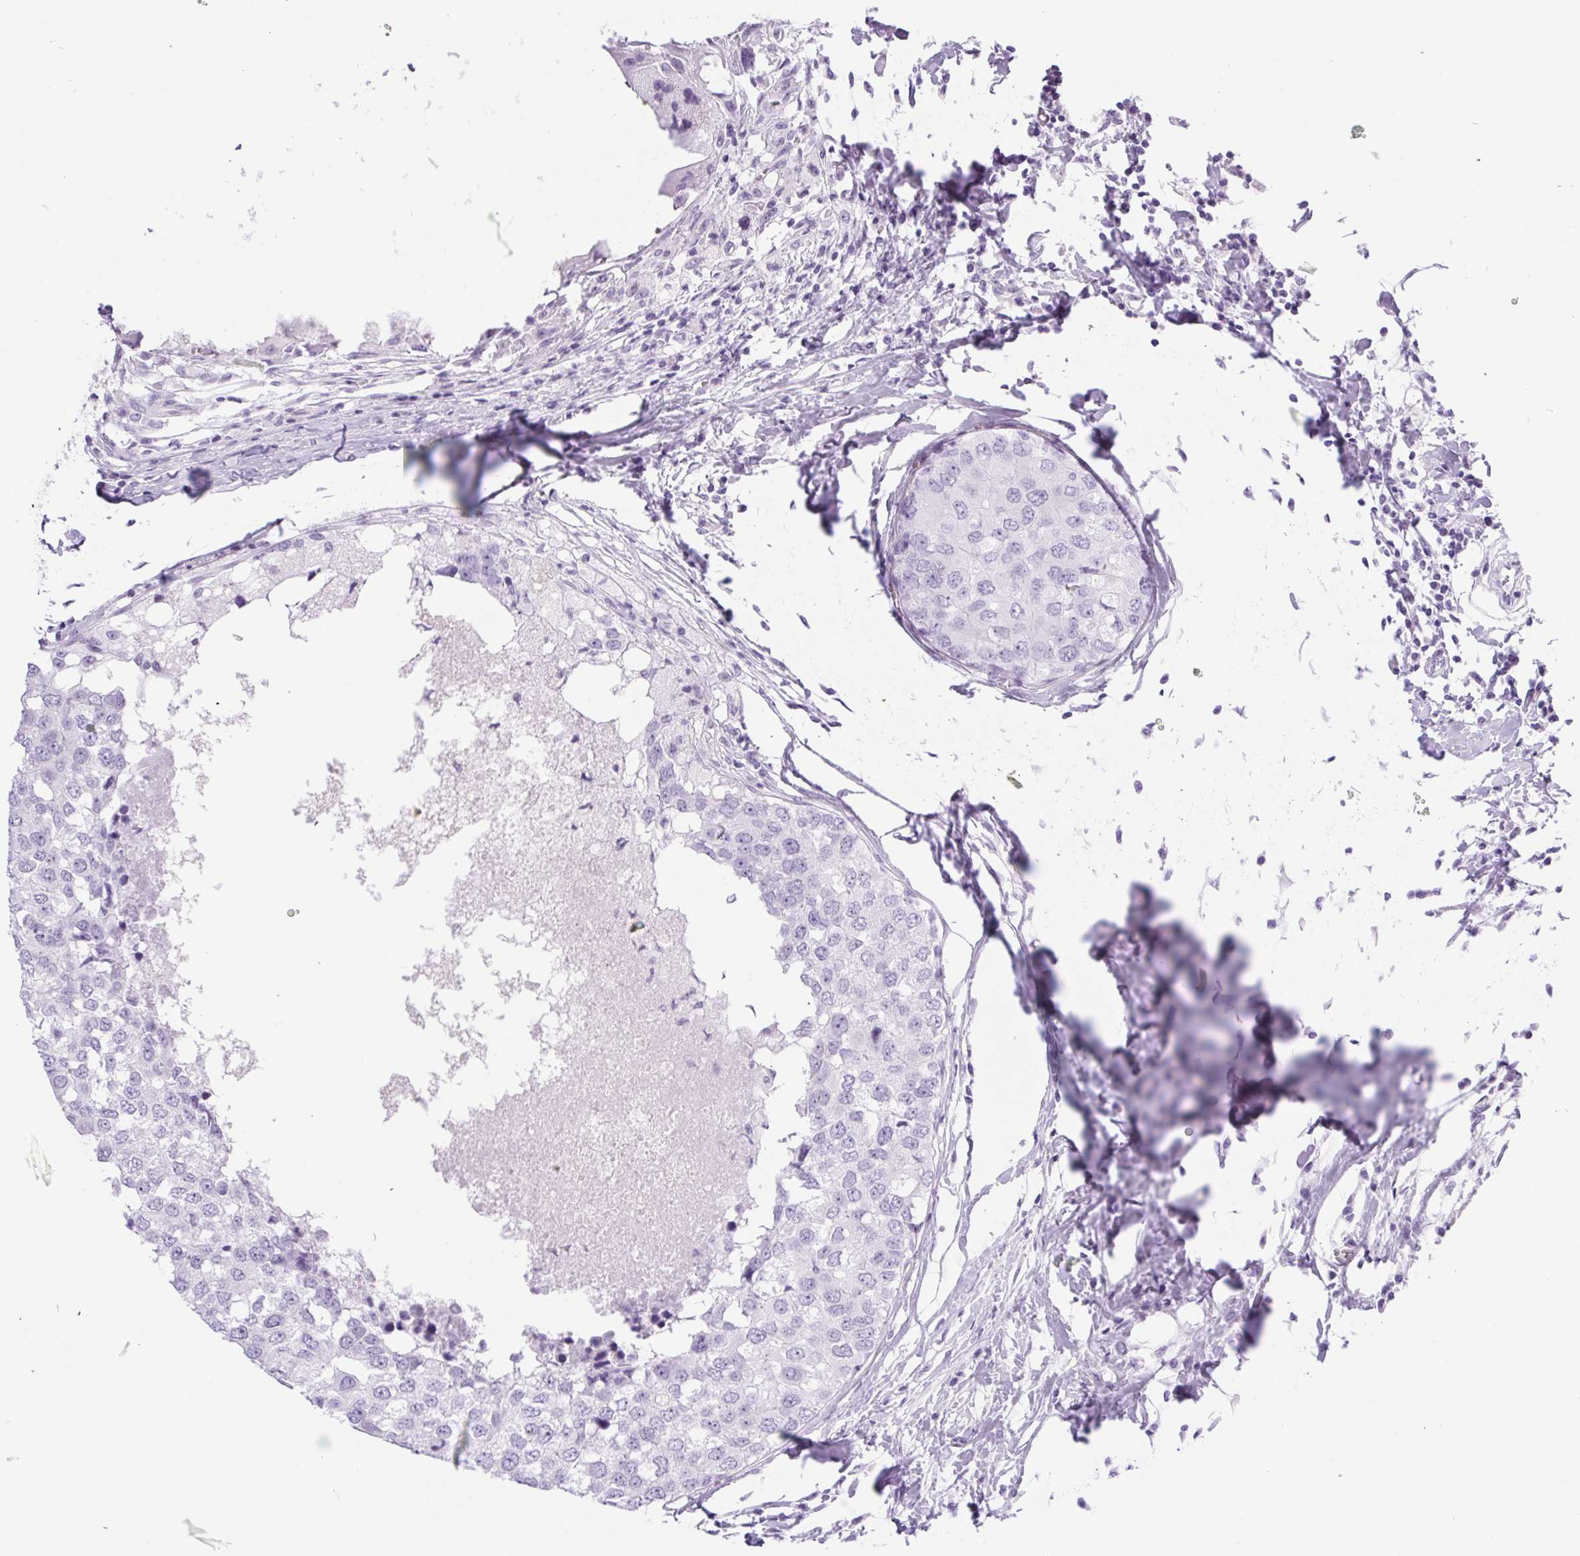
{"staining": {"intensity": "negative", "quantity": "none", "location": "none"}, "tissue": "breast cancer", "cell_type": "Tumor cells", "image_type": "cancer", "snomed": [{"axis": "morphology", "description": "Duct carcinoma"}, {"axis": "topography", "description": "Breast"}], "caption": "Intraductal carcinoma (breast) was stained to show a protein in brown. There is no significant expression in tumor cells.", "gene": "SPACA5B", "patient": {"sex": "female", "age": 27}}